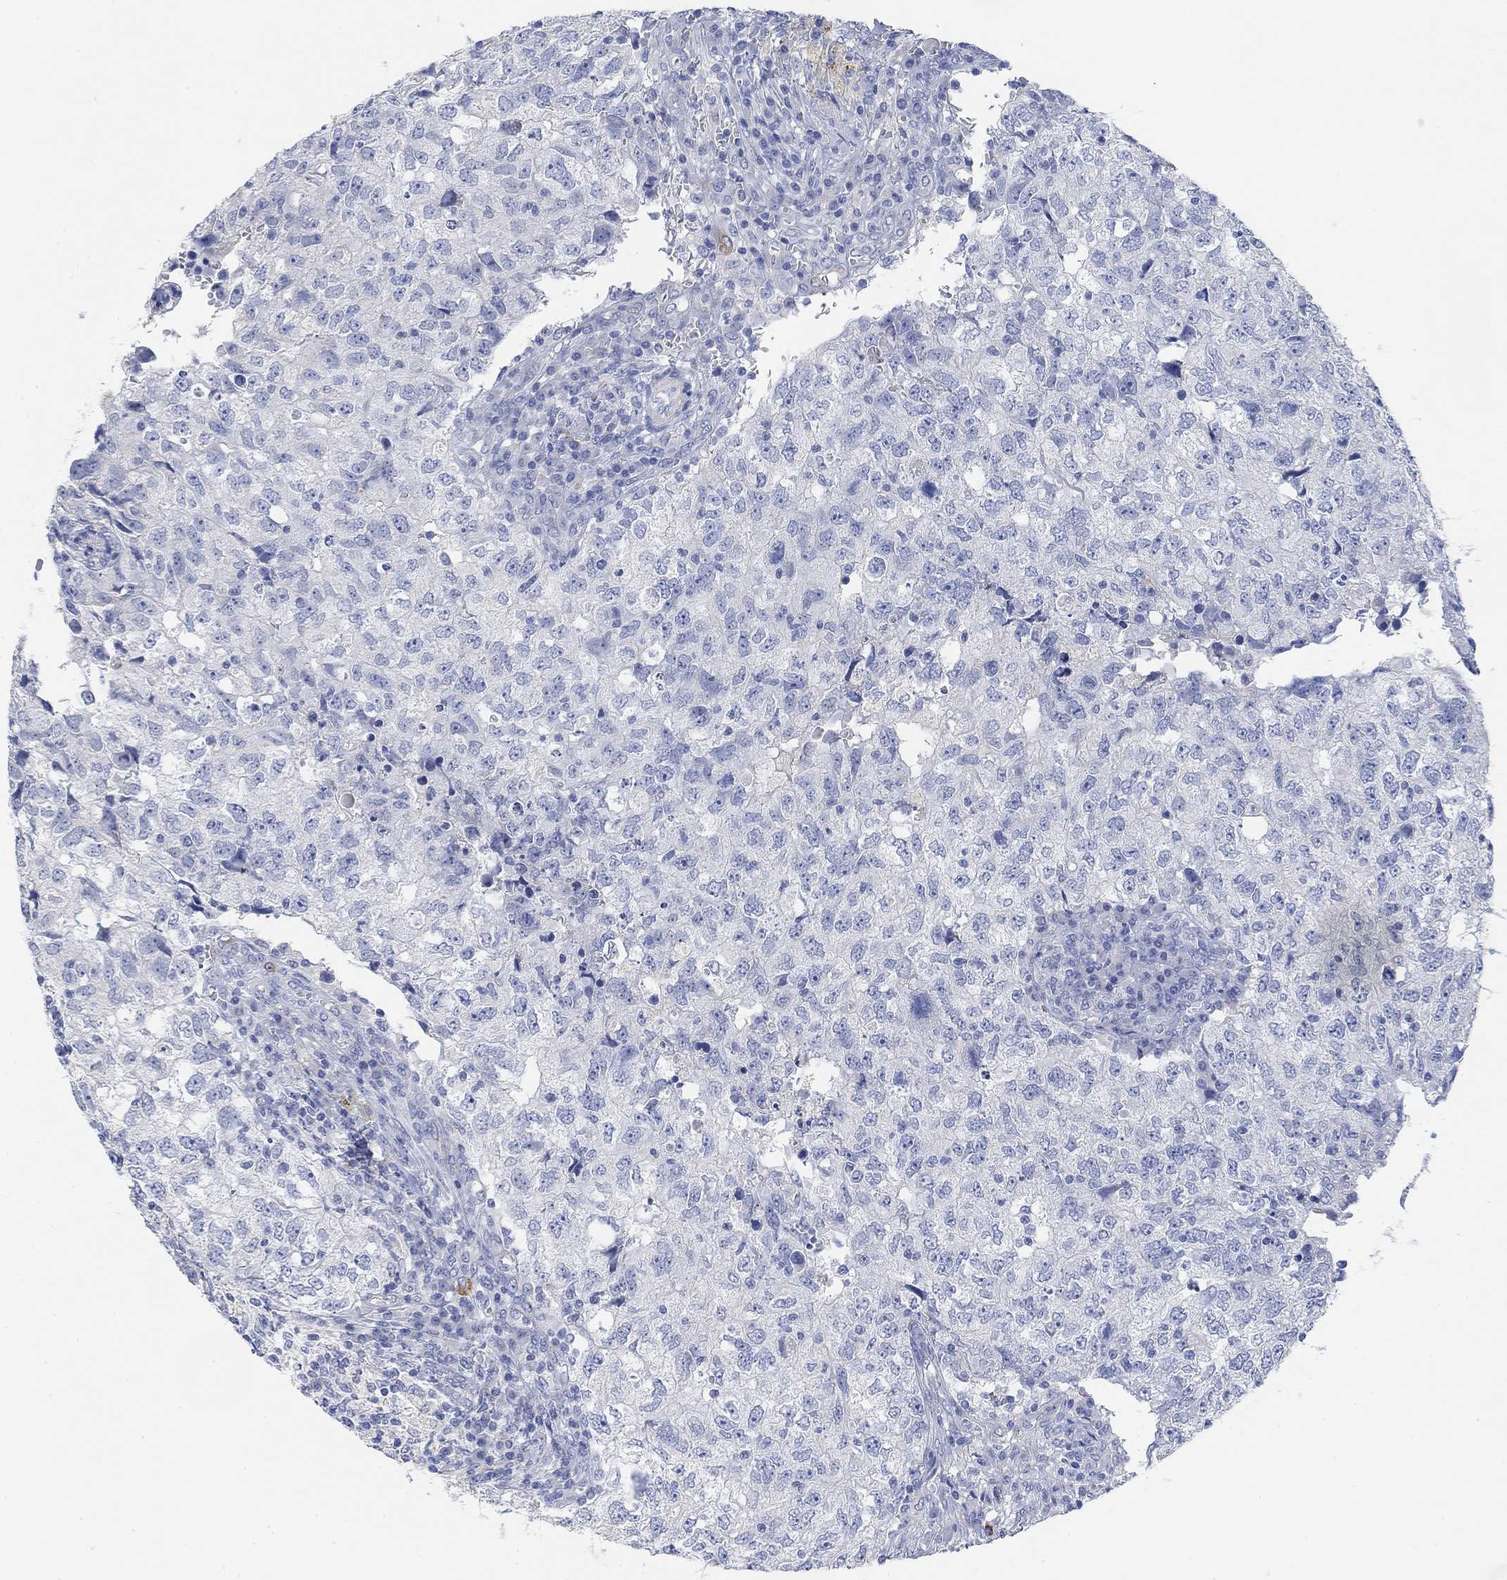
{"staining": {"intensity": "negative", "quantity": "none", "location": "none"}, "tissue": "breast cancer", "cell_type": "Tumor cells", "image_type": "cancer", "snomed": [{"axis": "morphology", "description": "Duct carcinoma"}, {"axis": "topography", "description": "Breast"}], "caption": "Immunohistochemistry (IHC) photomicrograph of breast cancer stained for a protein (brown), which displays no staining in tumor cells.", "gene": "VAT1L", "patient": {"sex": "female", "age": 30}}